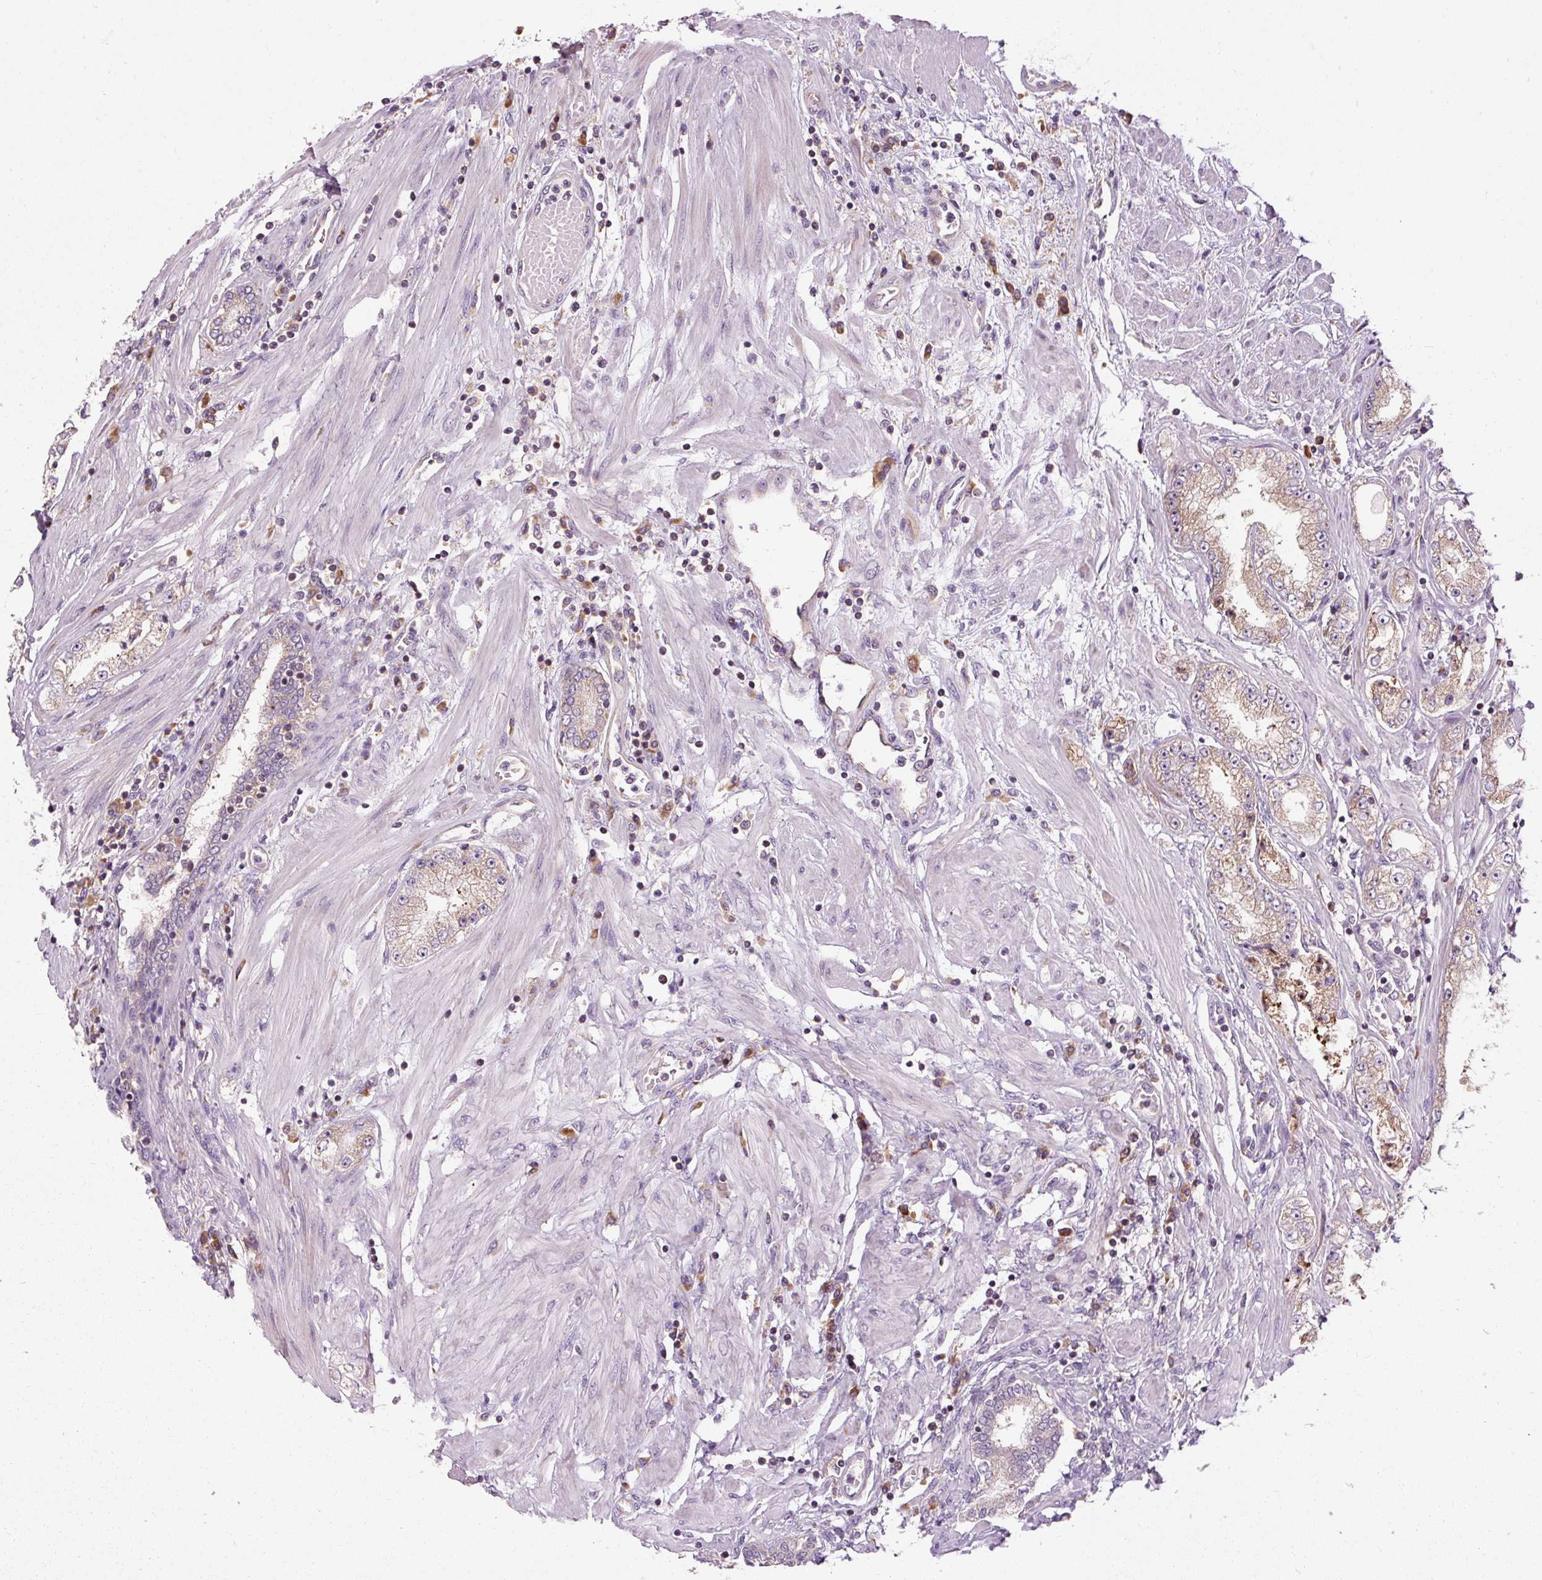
{"staining": {"intensity": "weak", "quantity": ">75%", "location": "cytoplasmic/membranous"}, "tissue": "prostate cancer", "cell_type": "Tumor cells", "image_type": "cancer", "snomed": [{"axis": "morphology", "description": "Adenocarcinoma, High grade"}, {"axis": "topography", "description": "Prostate"}], "caption": "Protein staining of prostate adenocarcinoma (high-grade) tissue demonstrates weak cytoplasmic/membranous staining in approximately >75% of tumor cells.", "gene": "PRSS48", "patient": {"sex": "male", "age": 69}}